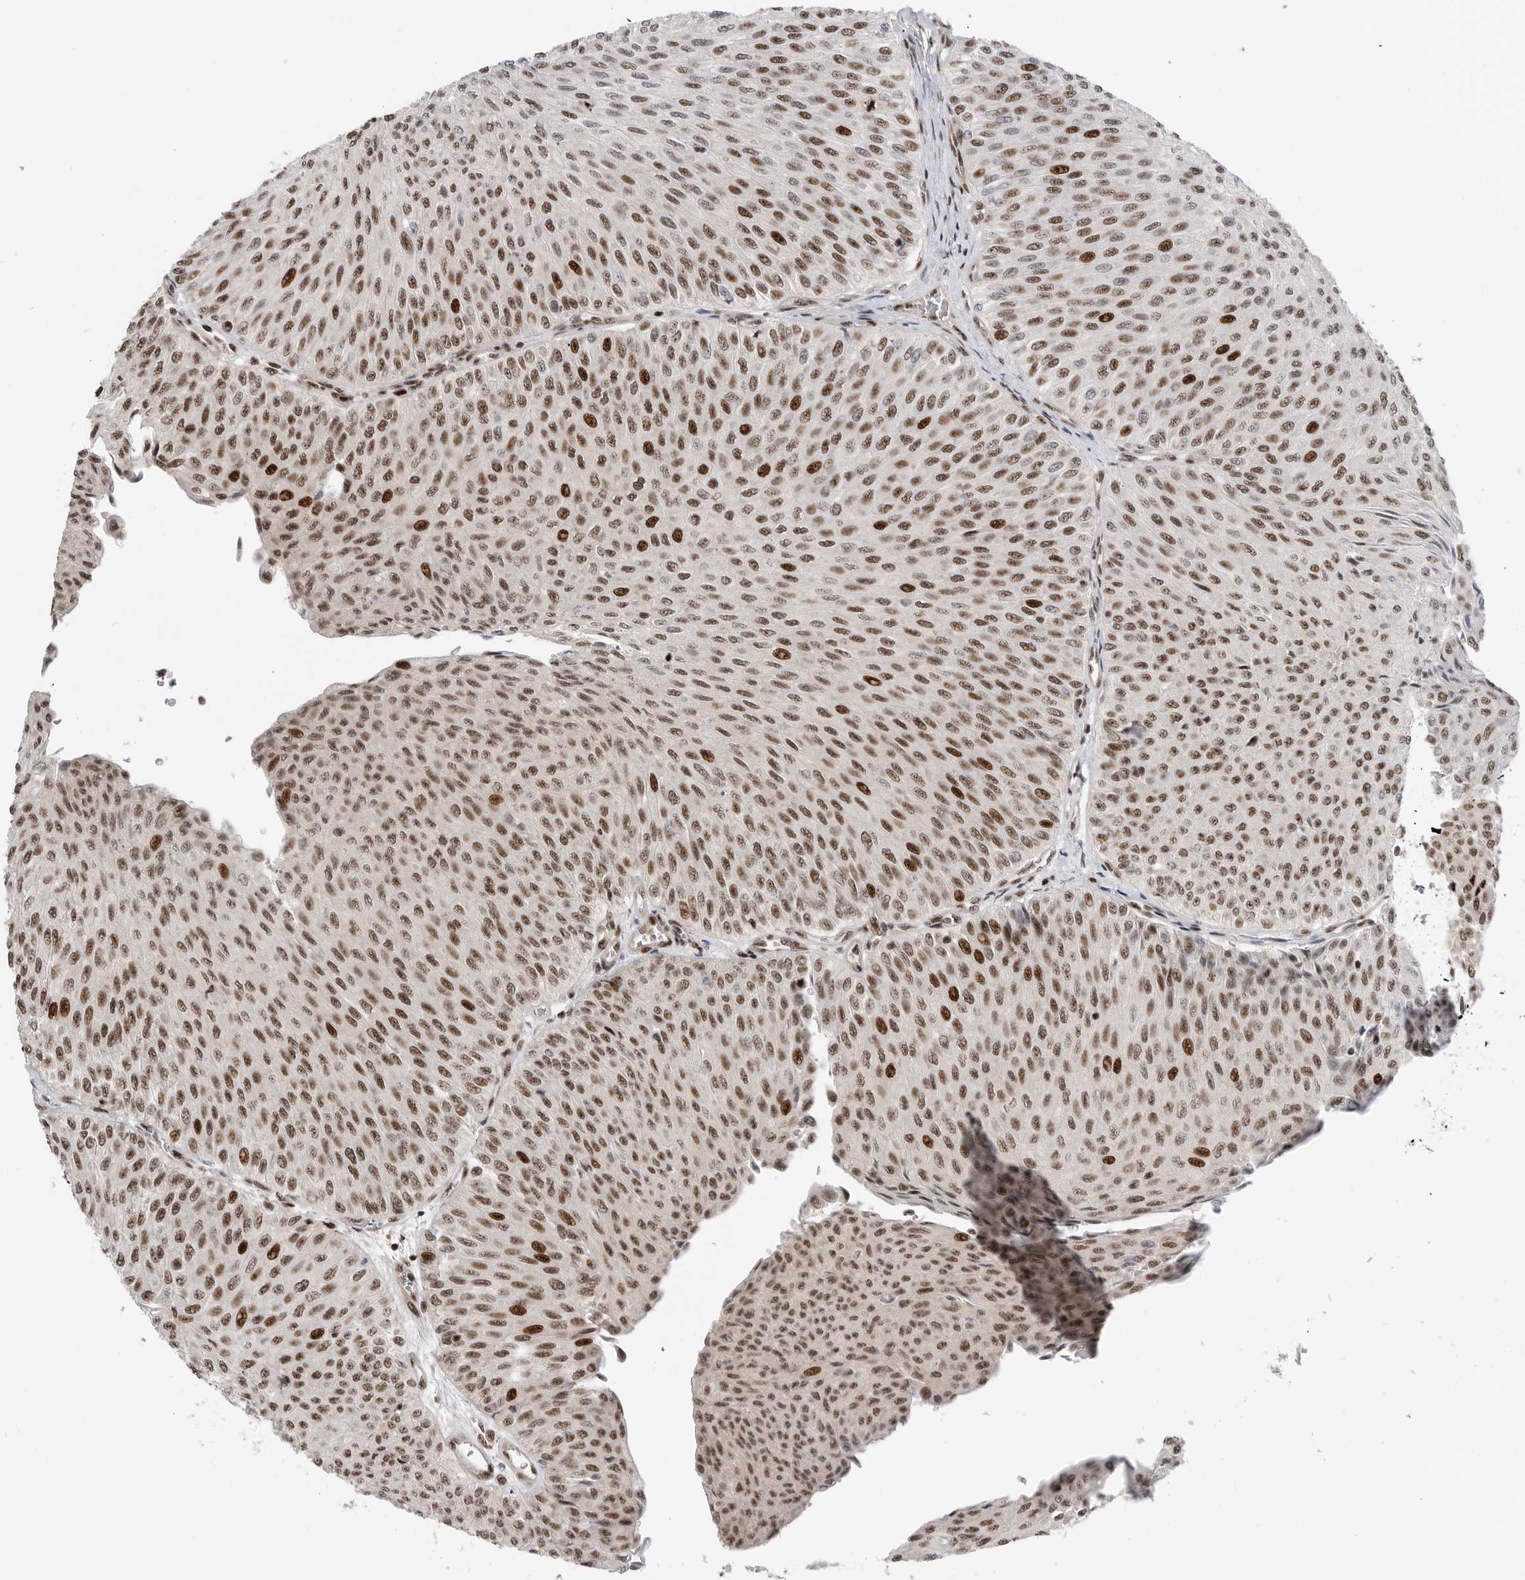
{"staining": {"intensity": "strong", "quantity": ">75%", "location": "nuclear"}, "tissue": "urothelial cancer", "cell_type": "Tumor cells", "image_type": "cancer", "snomed": [{"axis": "morphology", "description": "Urothelial carcinoma, Low grade"}, {"axis": "topography", "description": "Urinary bladder"}], "caption": "Human urothelial cancer stained with a brown dye reveals strong nuclear positive expression in about >75% of tumor cells.", "gene": "GPATCH2", "patient": {"sex": "male", "age": 78}}